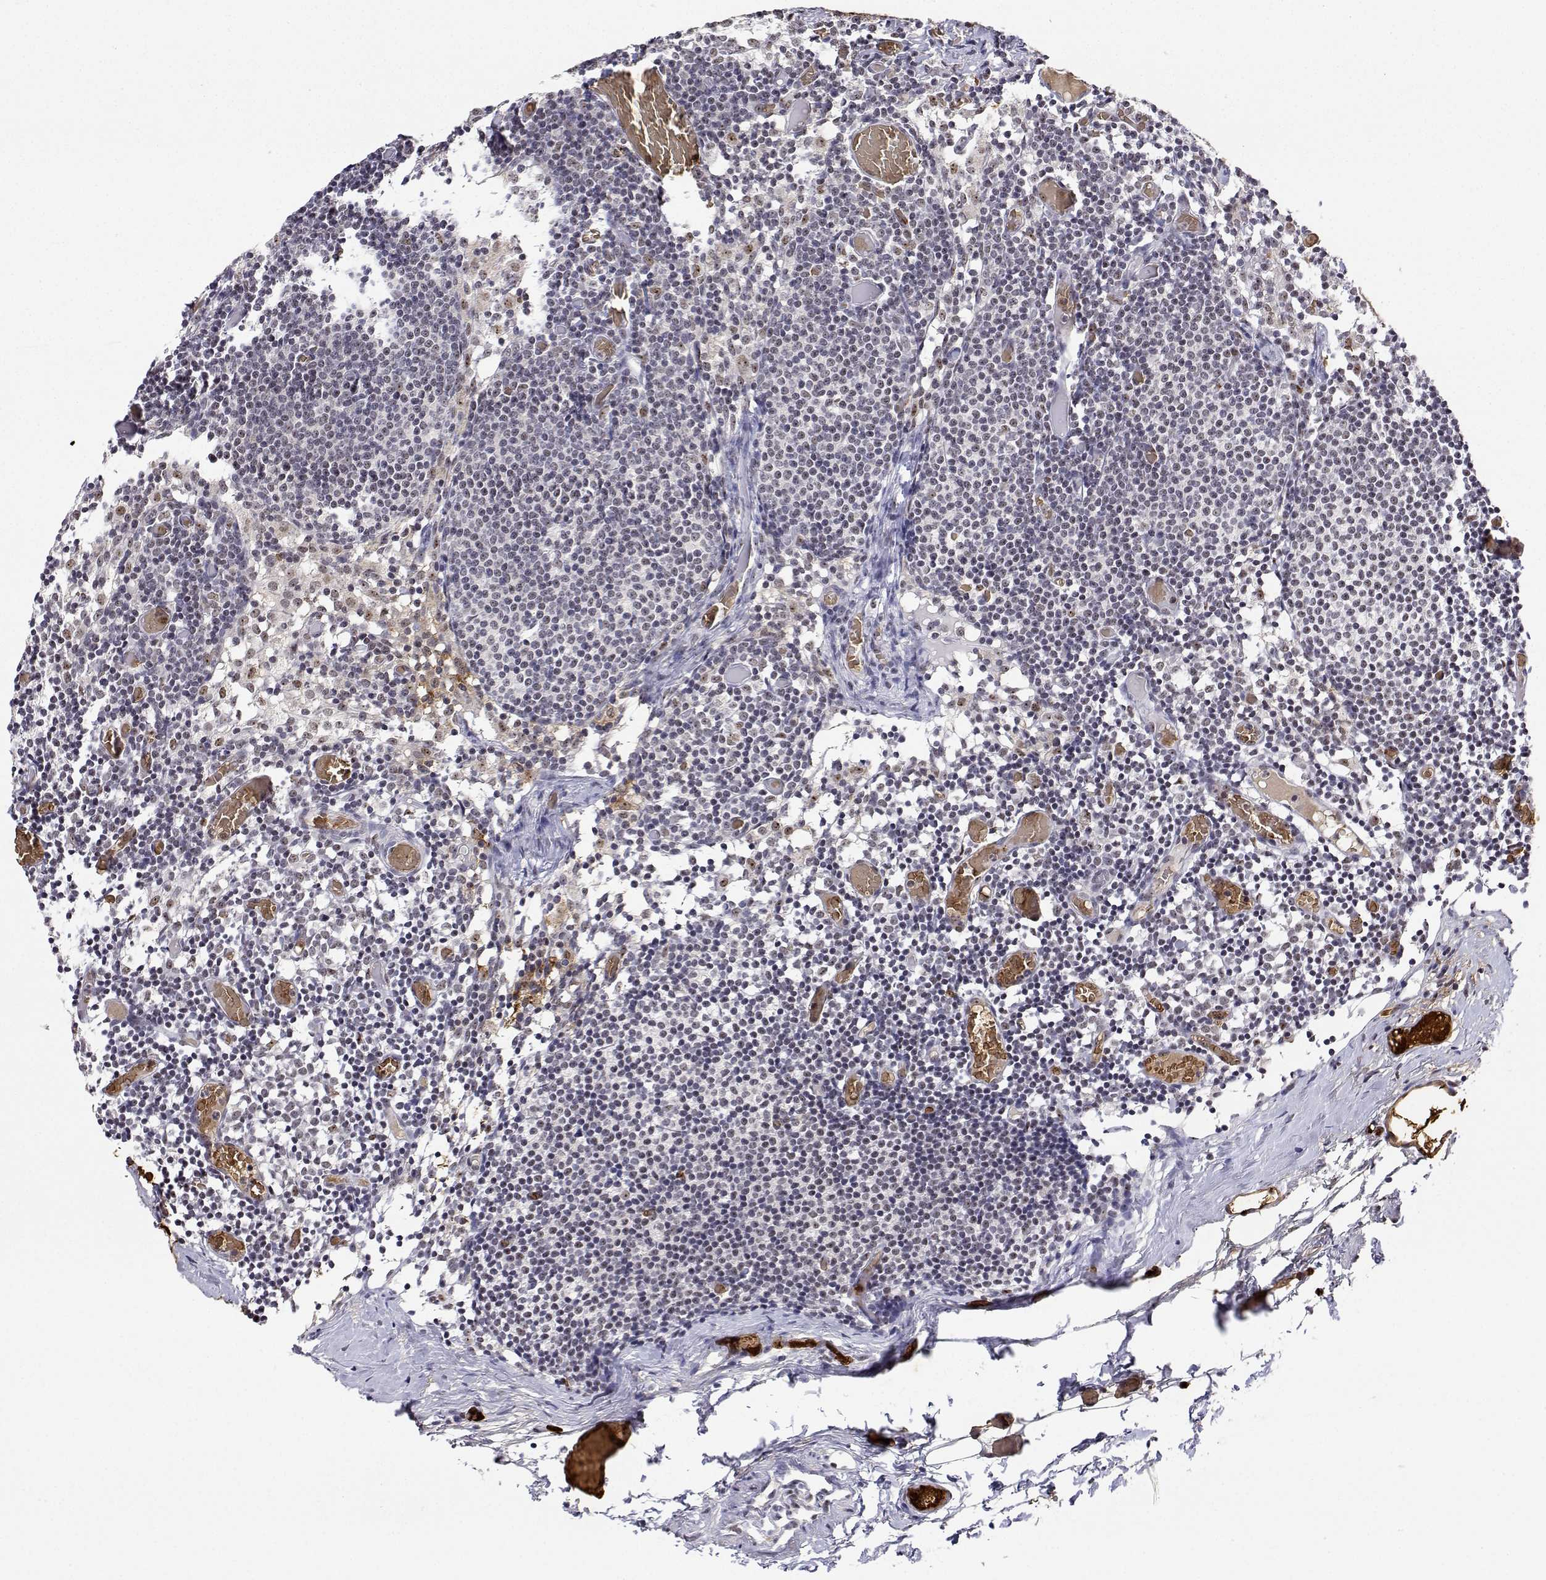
{"staining": {"intensity": "negative", "quantity": "none", "location": "none"}, "tissue": "lymph node", "cell_type": "Germinal center cells", "image_type": "normal", "snomed": [{"axis": "morphology", "description": "Normal tissue, NOS"}, {"axis": "topography", "description": "Lymph node"}], "caption": "This is an IHC photomicrograph of normal human lymph node. There is no staining in germinal center cells.", "gene": "ADAR", "patient": {"sex": "female", "age": 41}}